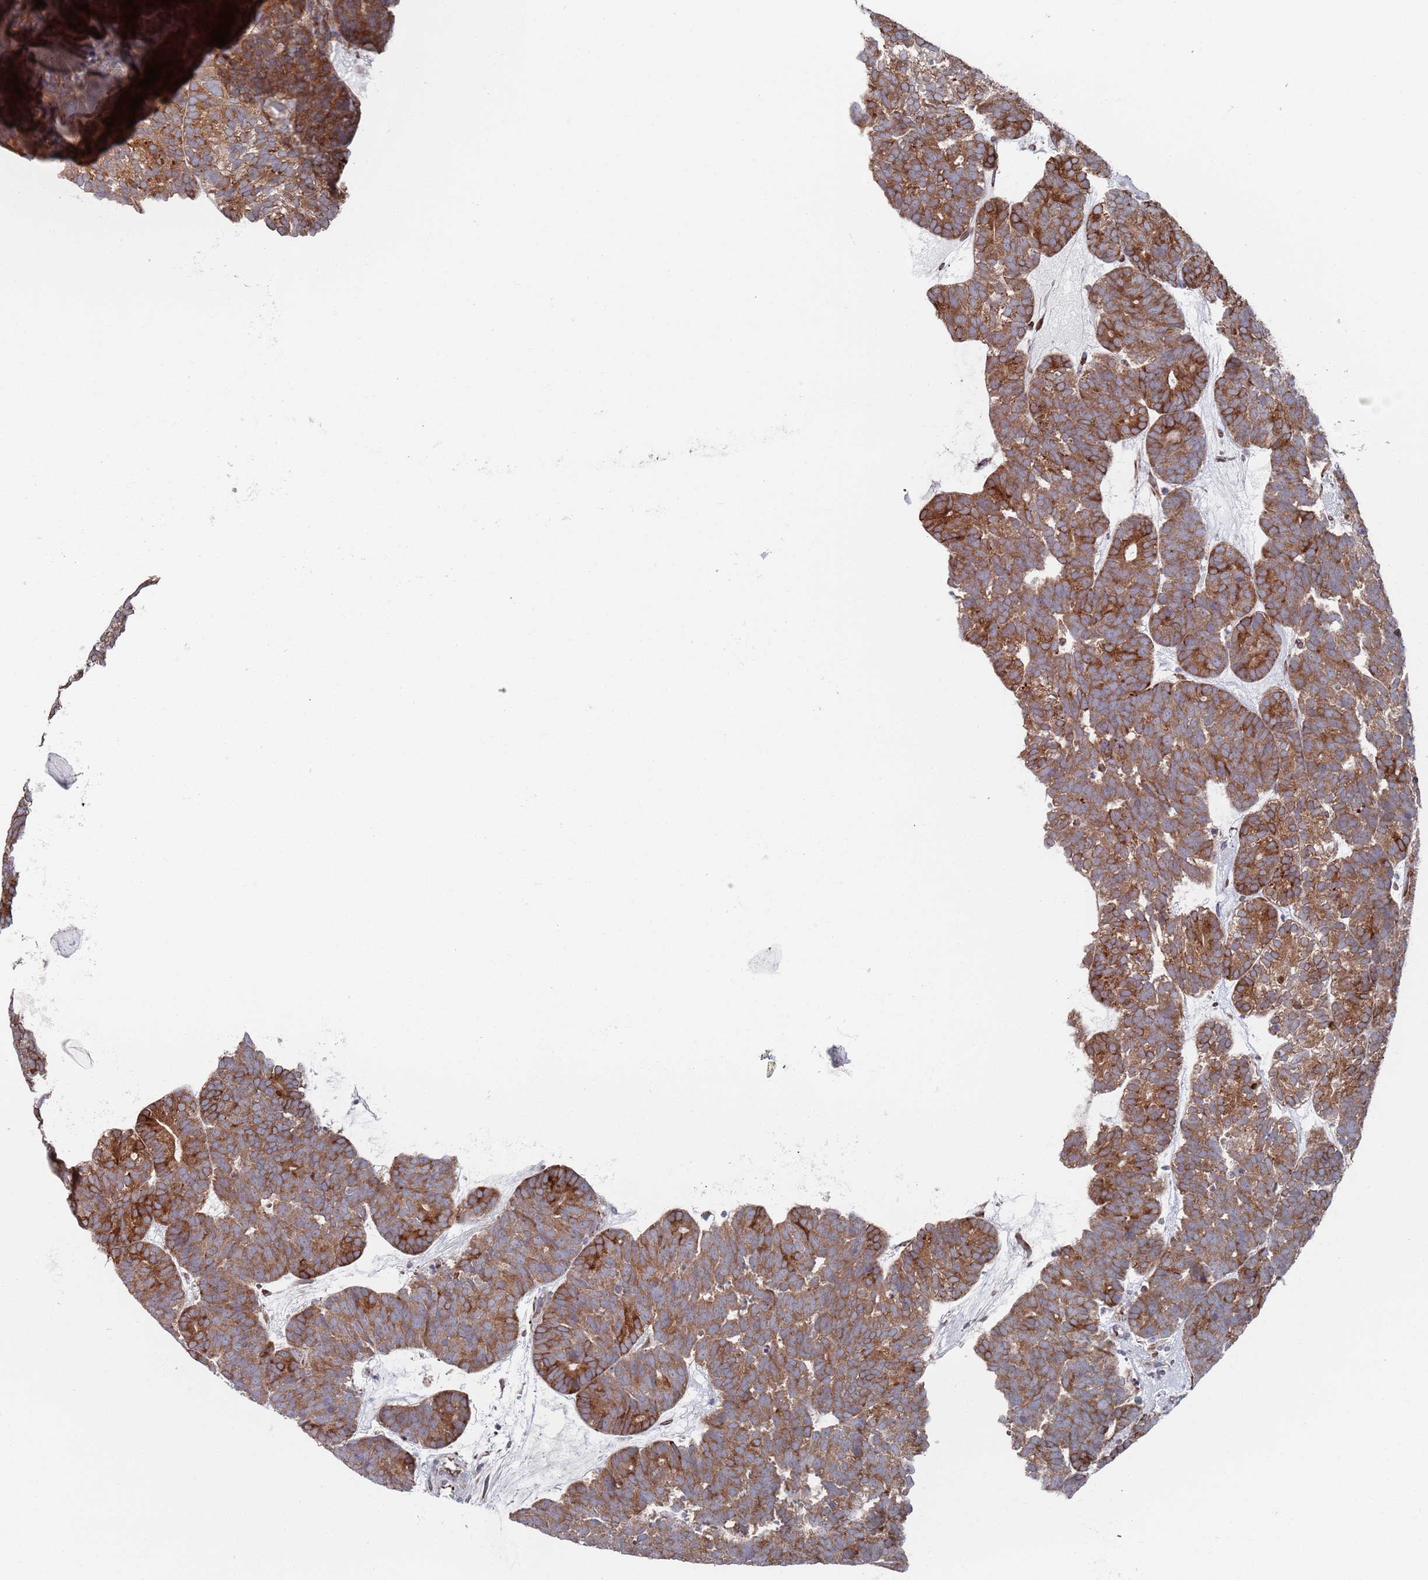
{"staining": {"intensity": "strong", "quantity": ">75%", "location": "cytoplasmic/membranous"}, "tissue": "head and neck cancer", "cell_type": "Tumor cells", "image_type": "cancer", "snomed": [{"axis": "morphology", "description": "Adenocarcinoma, NOS"}, {"axis": "topography", "description": "Head-Neck"}], "caption": "Head and neck cancer (adenocarcinoma) stained with a protein marker shows strong staining in tumor cells.", "gene": "CCDC106", "patient": {"sex": "female", "age": 81}}